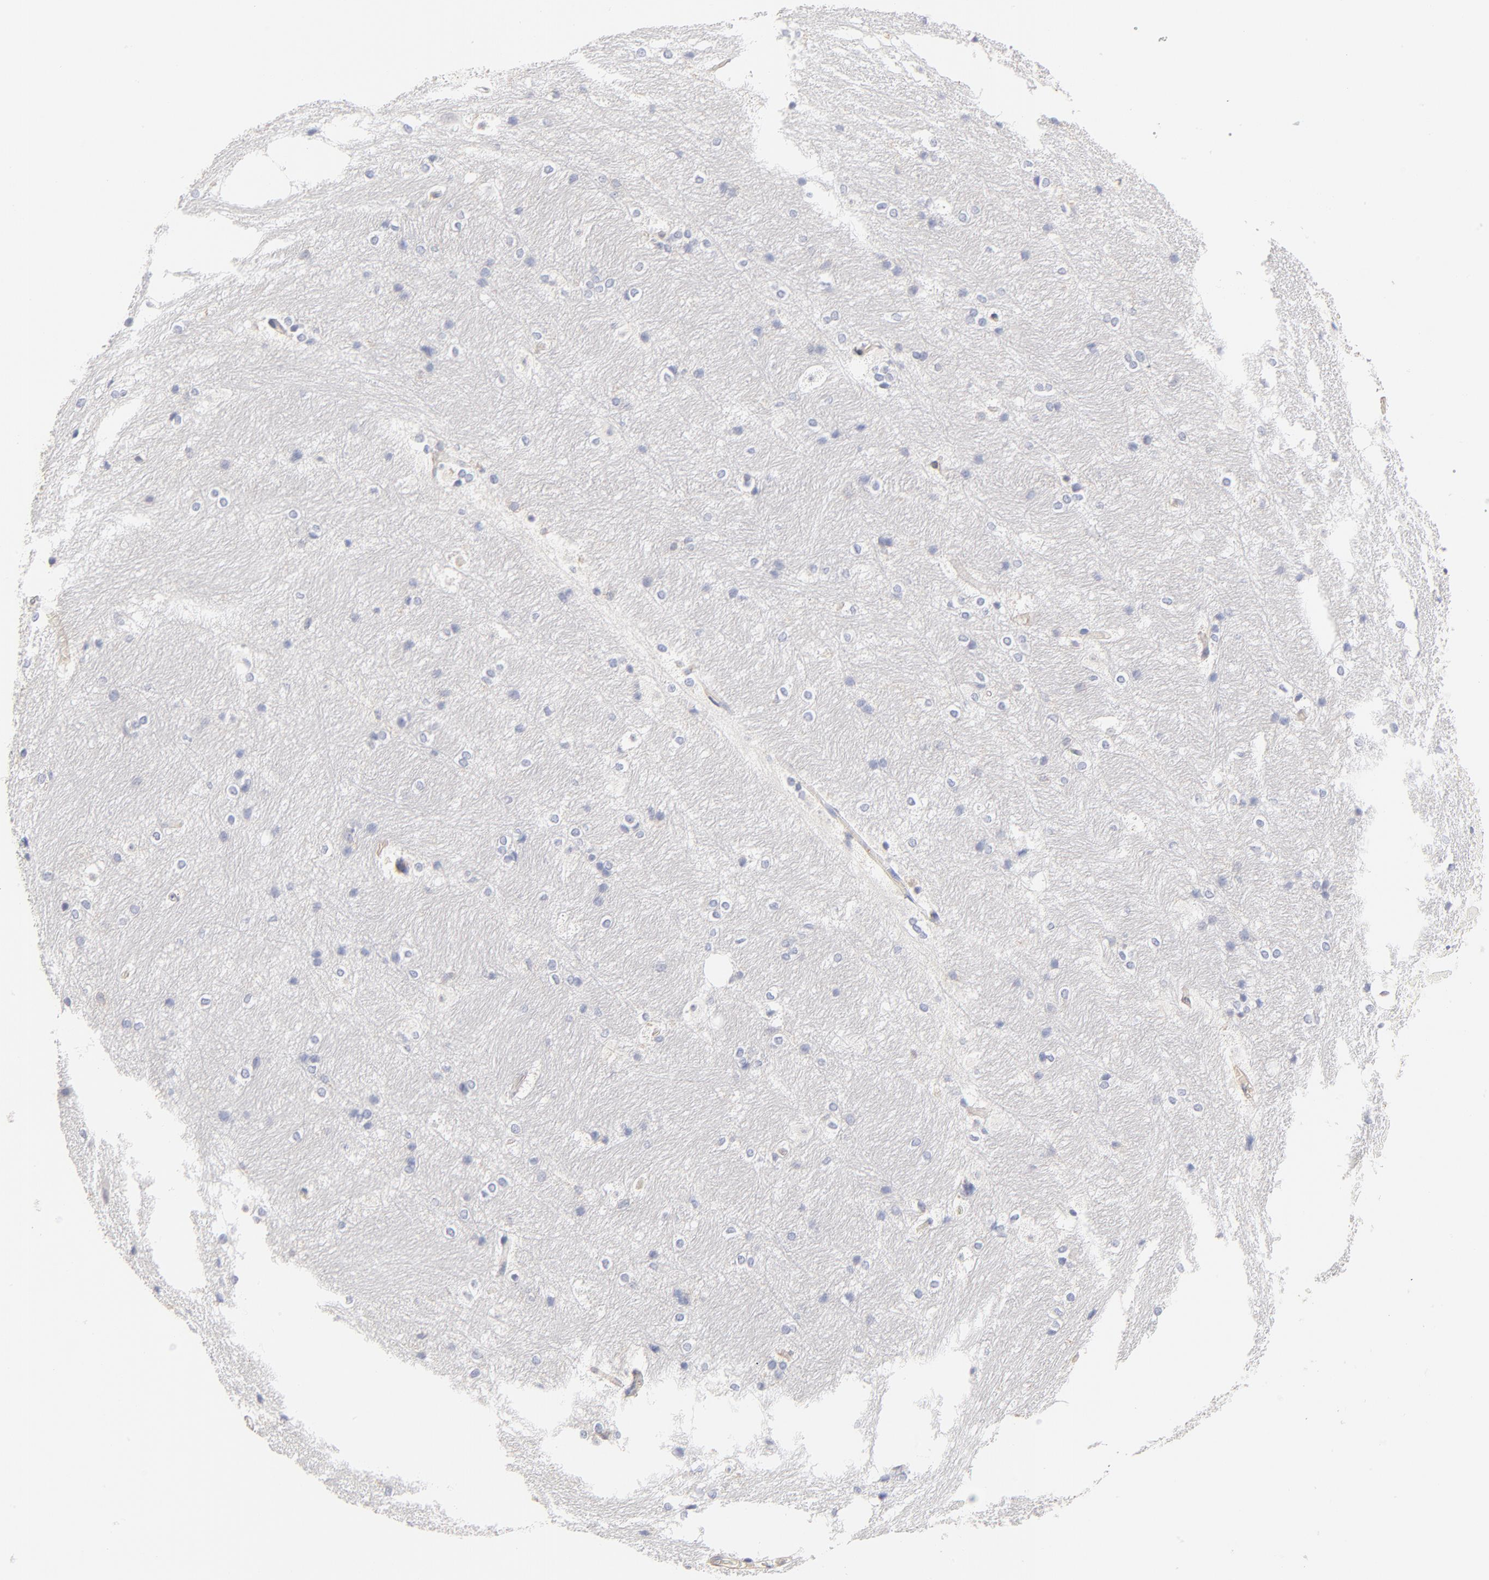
{"staining": {"intensity": "negative", "quantity": "none", "location": "none"}, "tissue": "hippocampus", "cell_type": "Glial cells", "image_type": "normal", "snomed": [{"axis": "morphology", "description": "Normal tissue, NOS"}, {"axis": "topography", "description": "Hippocampus"}], "caption": "Immunohistochemical staining of benign hippocampus demonstrates no significant staining in glial cells. The staining was performed using DAB (3,3'-diaminobenzidine) to visualize the protein expression in brown, while the nuclei were stained in blue with hematoxylin (Magnification: 20x).", "gene": "ITGA8", "patient": {"sex": "female", "age": 19}}